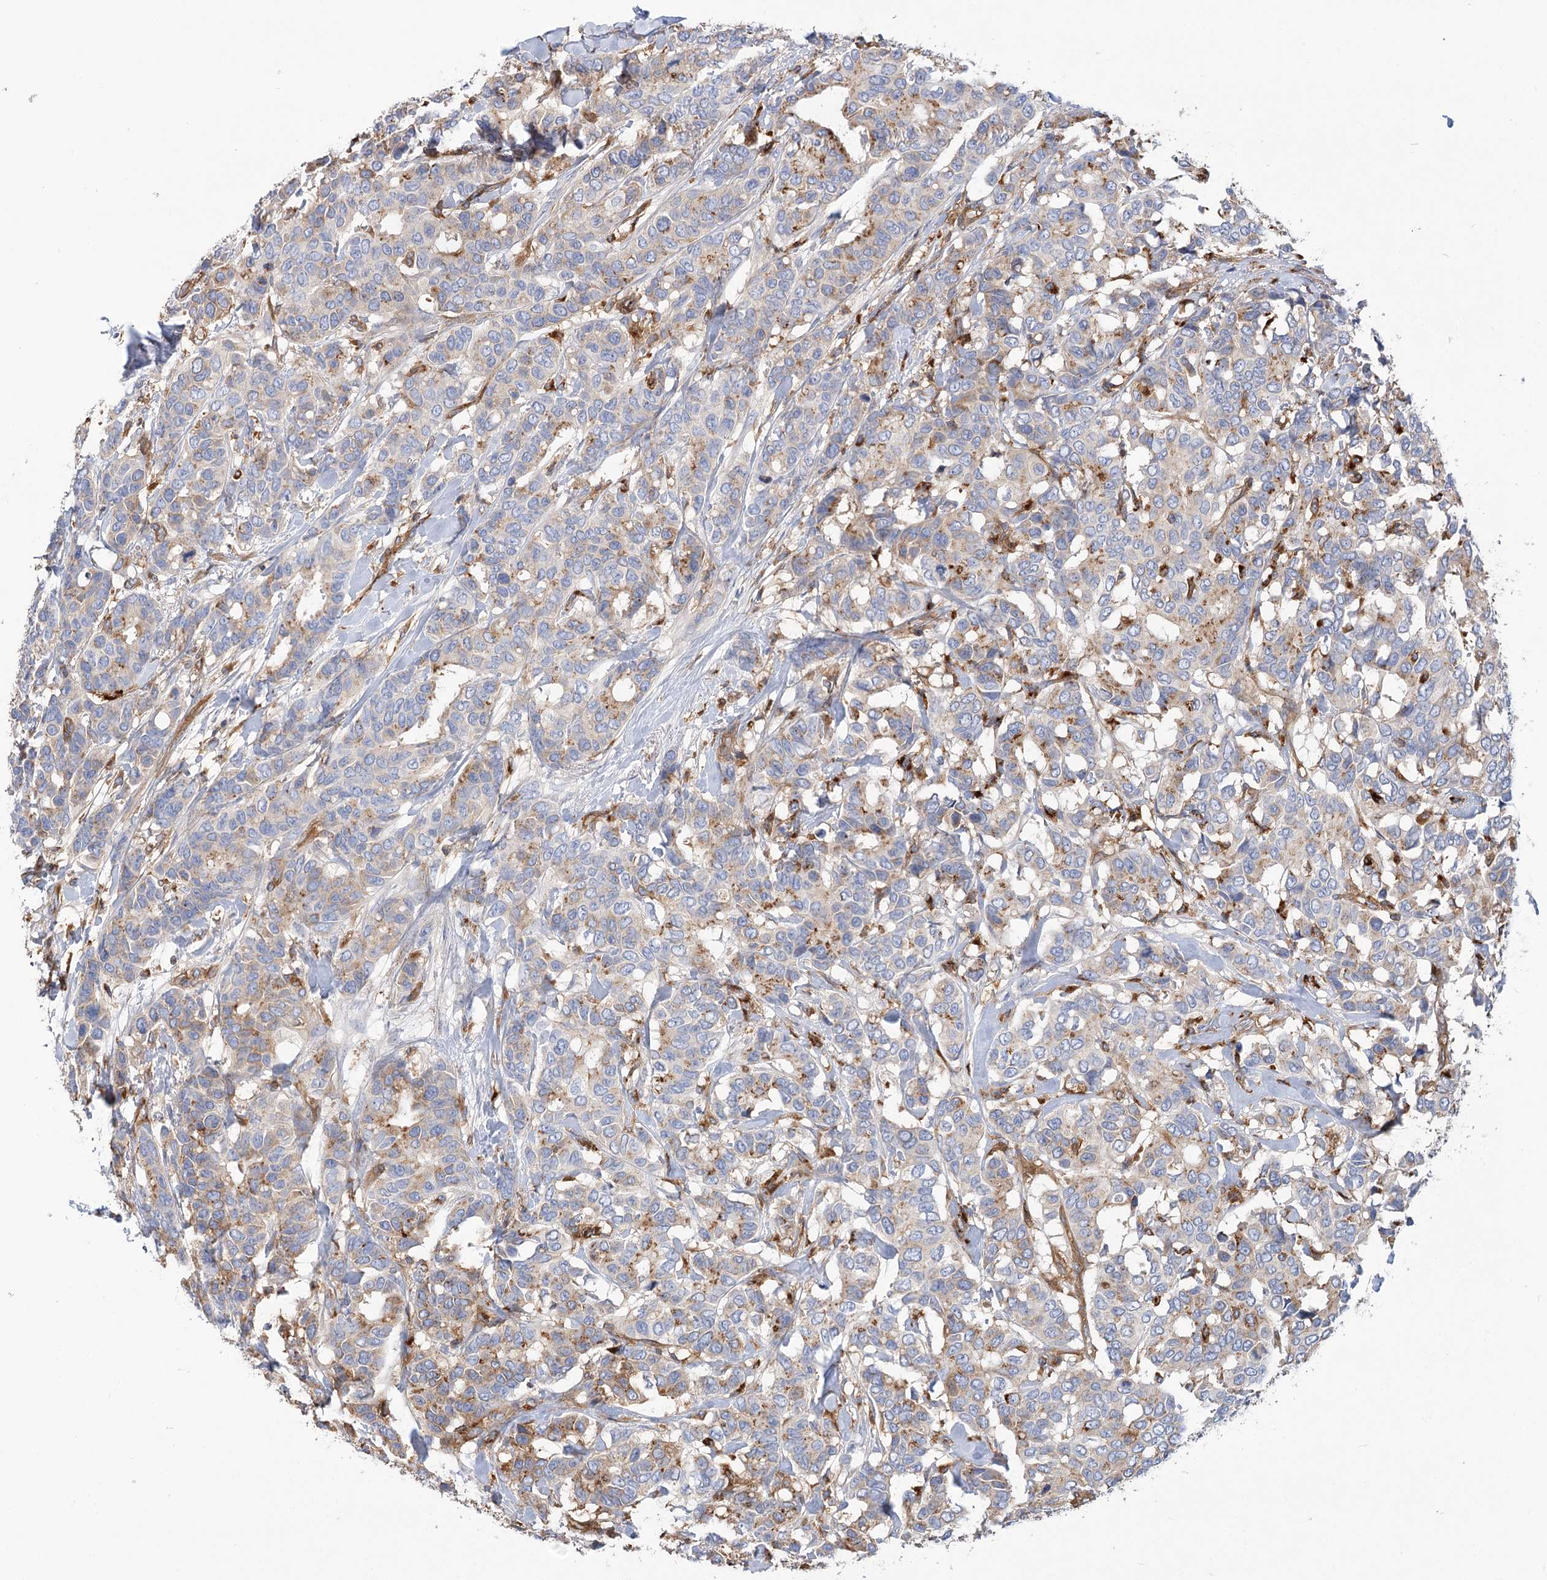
{"staining": {"intensity": "weak", "quantity": "<25%", "location": "cytoplasmic/membranous"}, "tissue": "breast cancer", "cell_type": "Tumor cells", "image_type": "cancer", "snomed": [{"axis": "morphology", "description": "Duct carcinoma"}, {"axis": "topography", "description": "Breast"}], "caption": "This is an immunohistochemistry (IHC) micrograph of breast infiltrating ductal carcinoma. There is no expression in tumor cells.", "gene": "GUSB", "patient": {"sex": "female", "age": 87}}